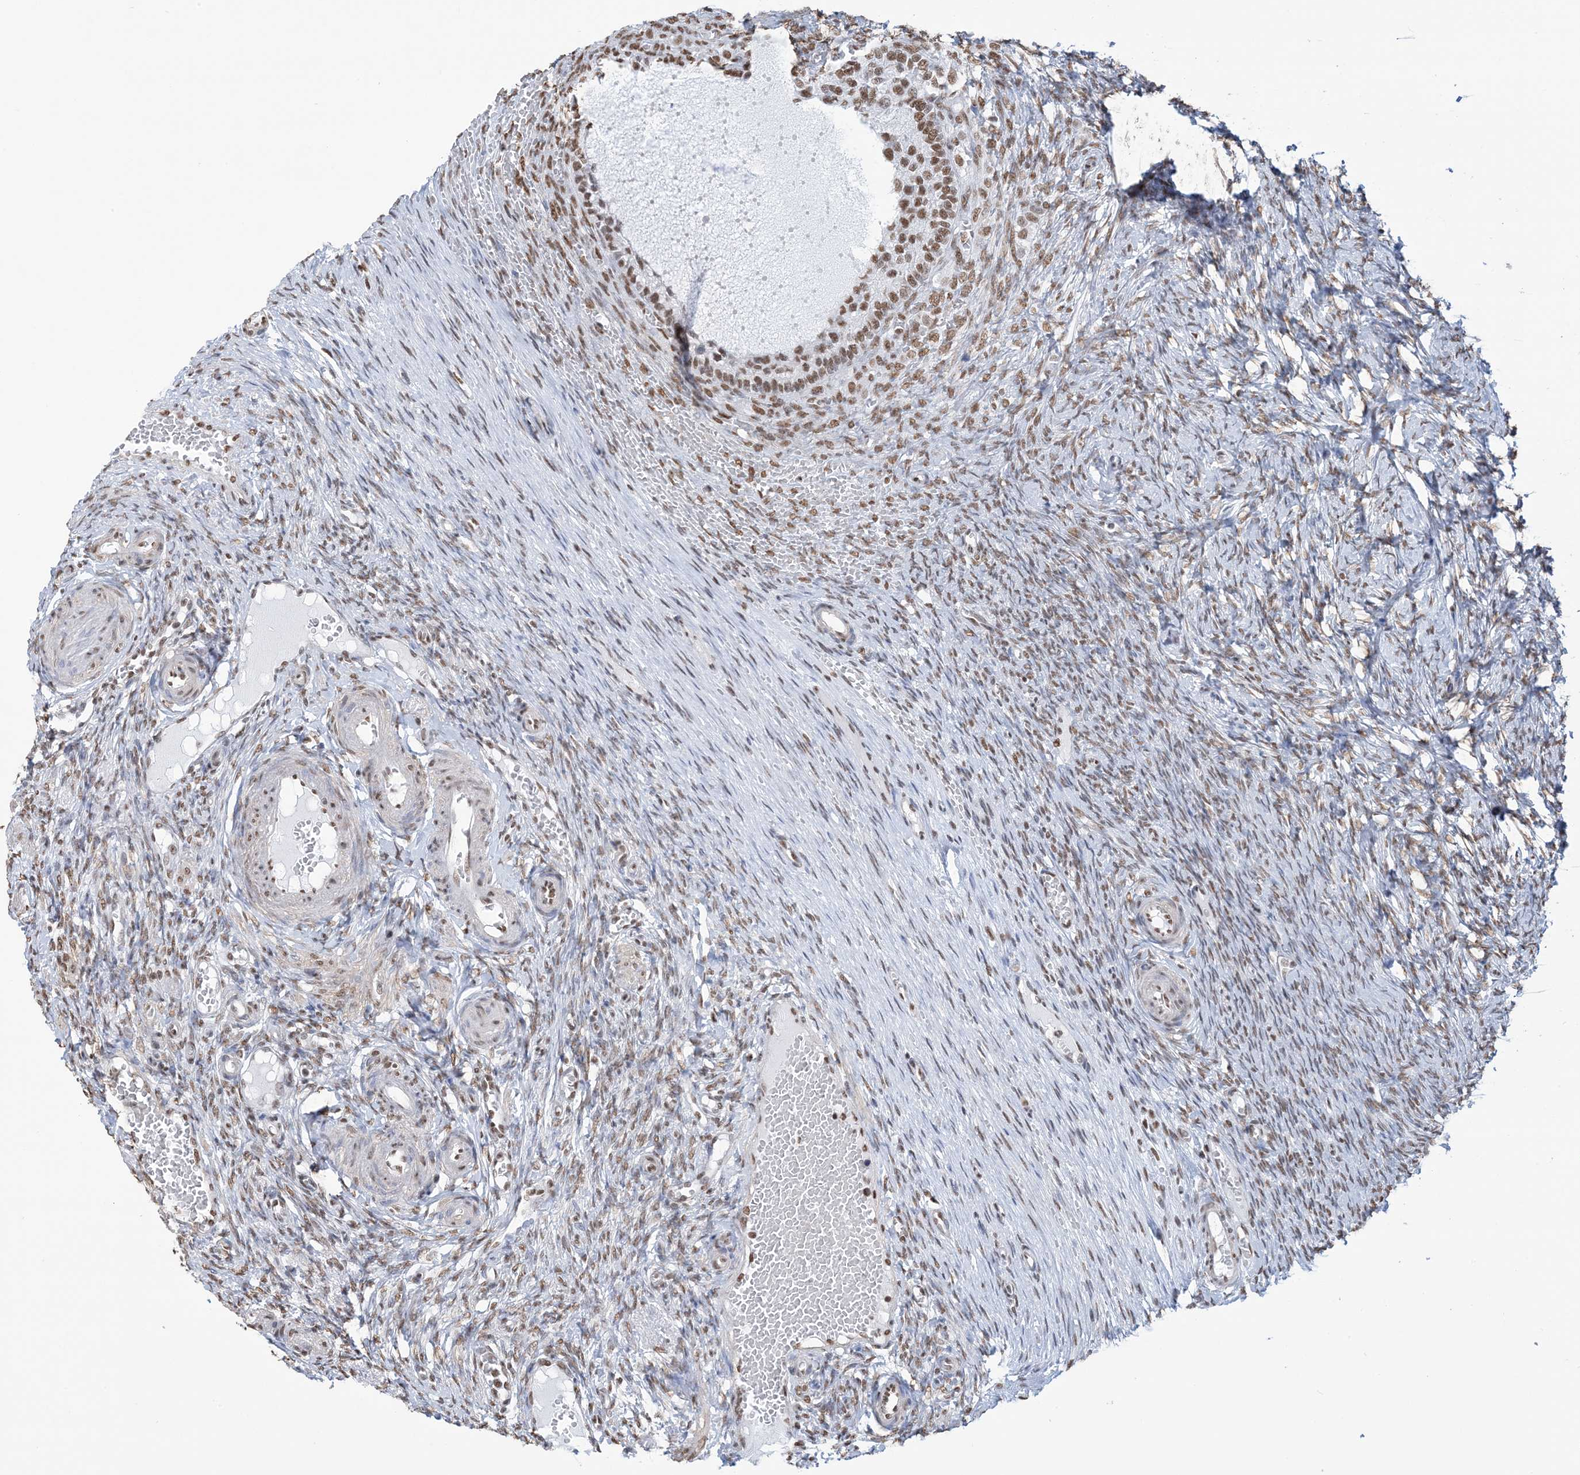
{"staining": {"intensity": "moderate", "quantity": "25%-75%", "location": "nuclear"}, "tissue": "ovary", "cell_type": "Ovarian stroma cells", "image_type": "normal", "snomed": [{"axis": "morphology", "description": "Adenocarcinoma, NOS"}, {"axis": "topography", "description": "Endometrium"}], "caption": "A brown stain labels moderate nuclear expression of a protein in ovarian stroma cells of benign human ovary. The staining is performed using DAB (3,3'-diaminobenzidine) brown chromogen to label protein expression. The nuclei are counter-stained blue using hematoxylin.", "gene": "ZNF792", "patient": {"sex": "female", "age": 32}}